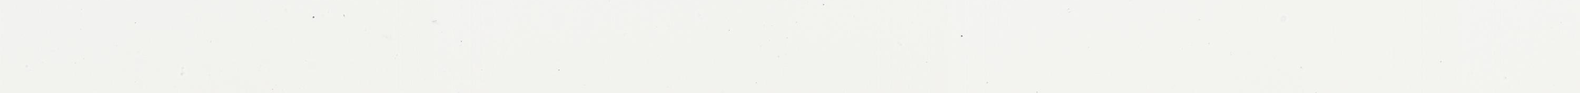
{"staining": {"intensity": "negative", "quantity": "none", "location": "none"}, "tissue": "adipose tissue", "cell_type": "Adipocytes", "image_type": "normal", "snomed": [{"axis": "morphology", "description": "Normal tissue, NOS"}, {"axis": "morphology", "description": "Fibrosis, NOS"}, {"axis": "topography", "description": "Breast"}], "caption": "Immunohistochemistry photomicrograph of unremarkable adipose tissue: adipose tissue stained with DAB reveals no significant protein positivity in adipocytes. Brightfield microscopy of IHC stained with DAB (brown) and hematoxylin (blue), captured at high magnification.", "gene": "MAGEA10", "patient": {"sex": "female", "age": 24}}